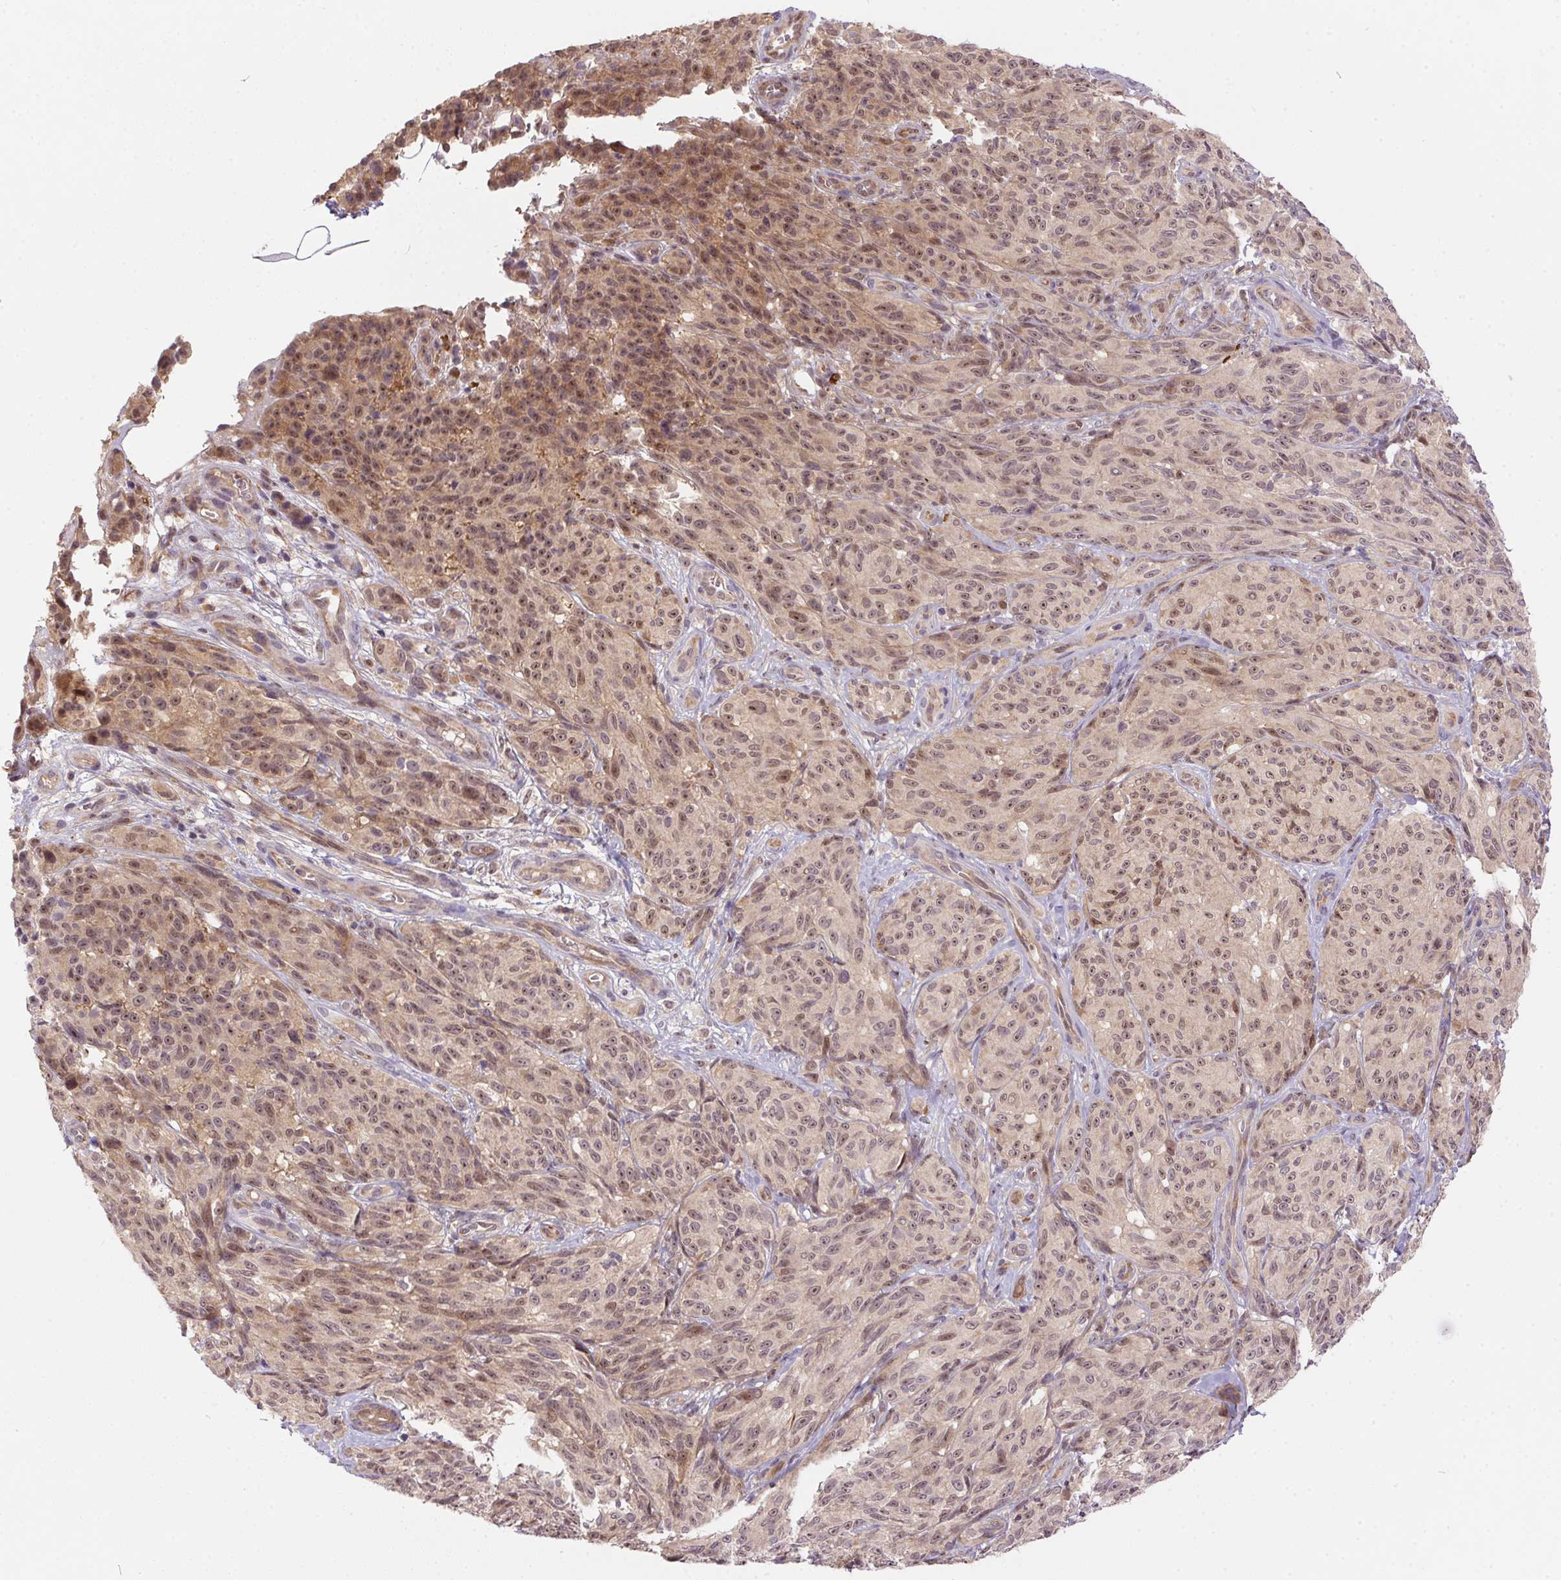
{"staining": {"intensity": "weak", "quantity": ">75%", "location": "cytoplasmic/membranous,nuclear"}, "tissue": "melanoma", "cell_type": "Tumor cells", "image_type": "cancer", "snomed": [{"axis": "morphology", "description": "Malignant melanoma, NOS"}, {"axis": "topography", "description": "Skin"}], "caption": "Immunohistochemistry staining of melanoma, which shows low levels of weak cytoplasmic/membranous and nuclear positivity in approximately >75% of tumor cells indicating weak cytoplasmic/membranous and nuclear protein staining. The staining was performed using DAB (brown) for protein detection and nuclei were counterstained in hematoxylin (blue).", "gene": "NUDT16", "patient": {"sex": "female", "age": 85}}